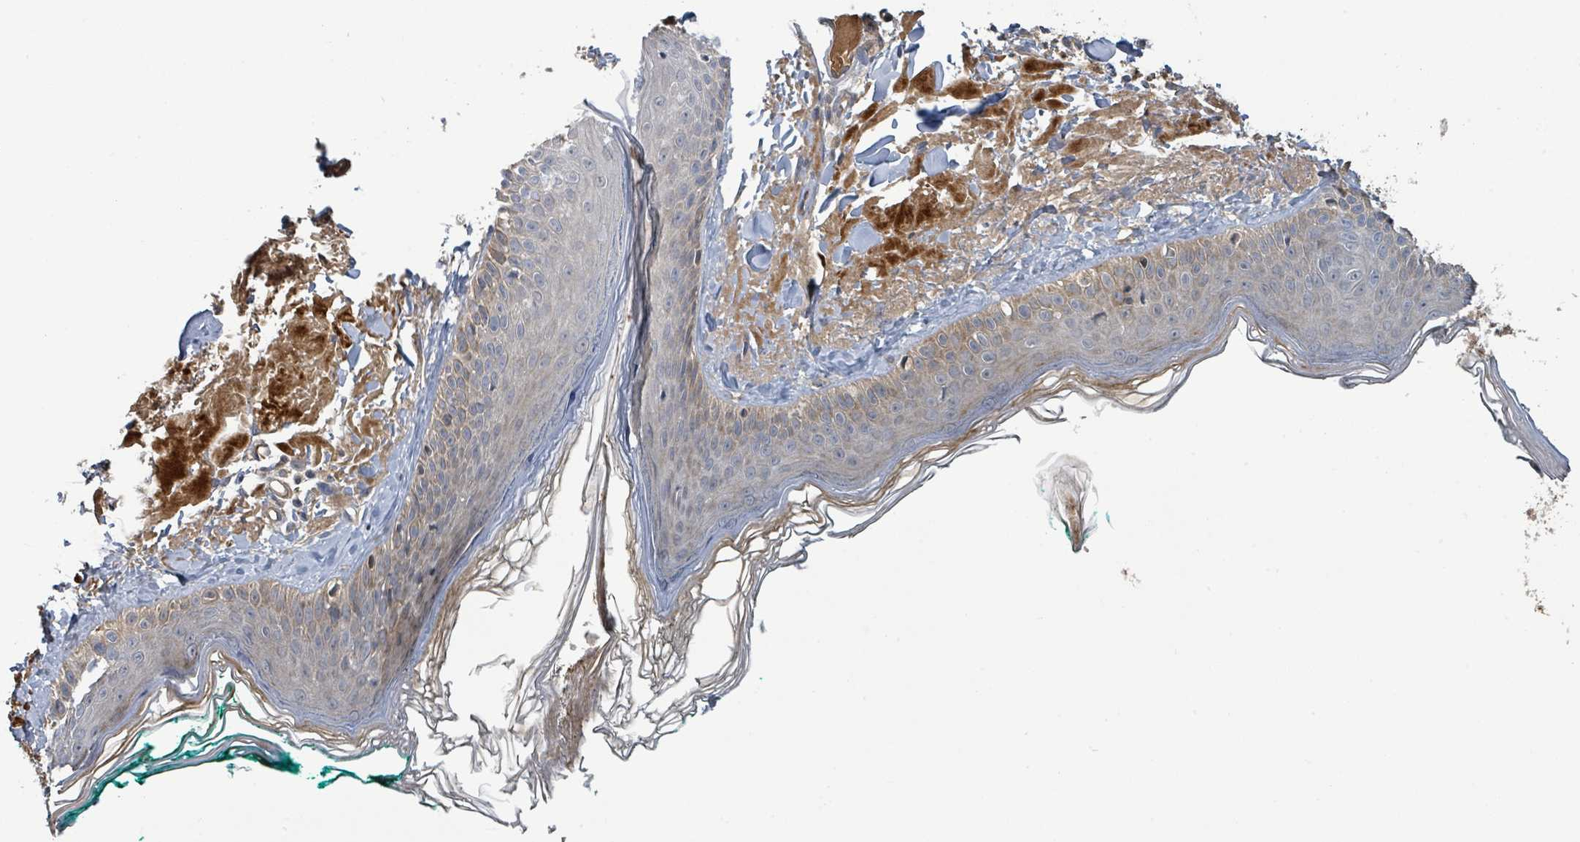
{"staining": {"intensity": "moderate", "quantity": ">75%", "location": "cytoplasmic/membranous"}, "tissue": "skin", "cell_type": "Fibroblasts", "image_type": "normal", "snomed": [{"axis": "morphology", "description": "Normal tissue, NOS"}, {"axis": "morphology", "description": "Malignant melanoma, NOS"}, {"axis": "topography", "description": "Skin"}], "caption": "Immunohistochemistry image of benign human skin stained for a protein (brown), which exhibits medium levels of moderate cytoplasmic/membranous expression in about >75% of fibroblasts.", "gene": "STARD4", "patient": {"sex": "male", "age": 80}}